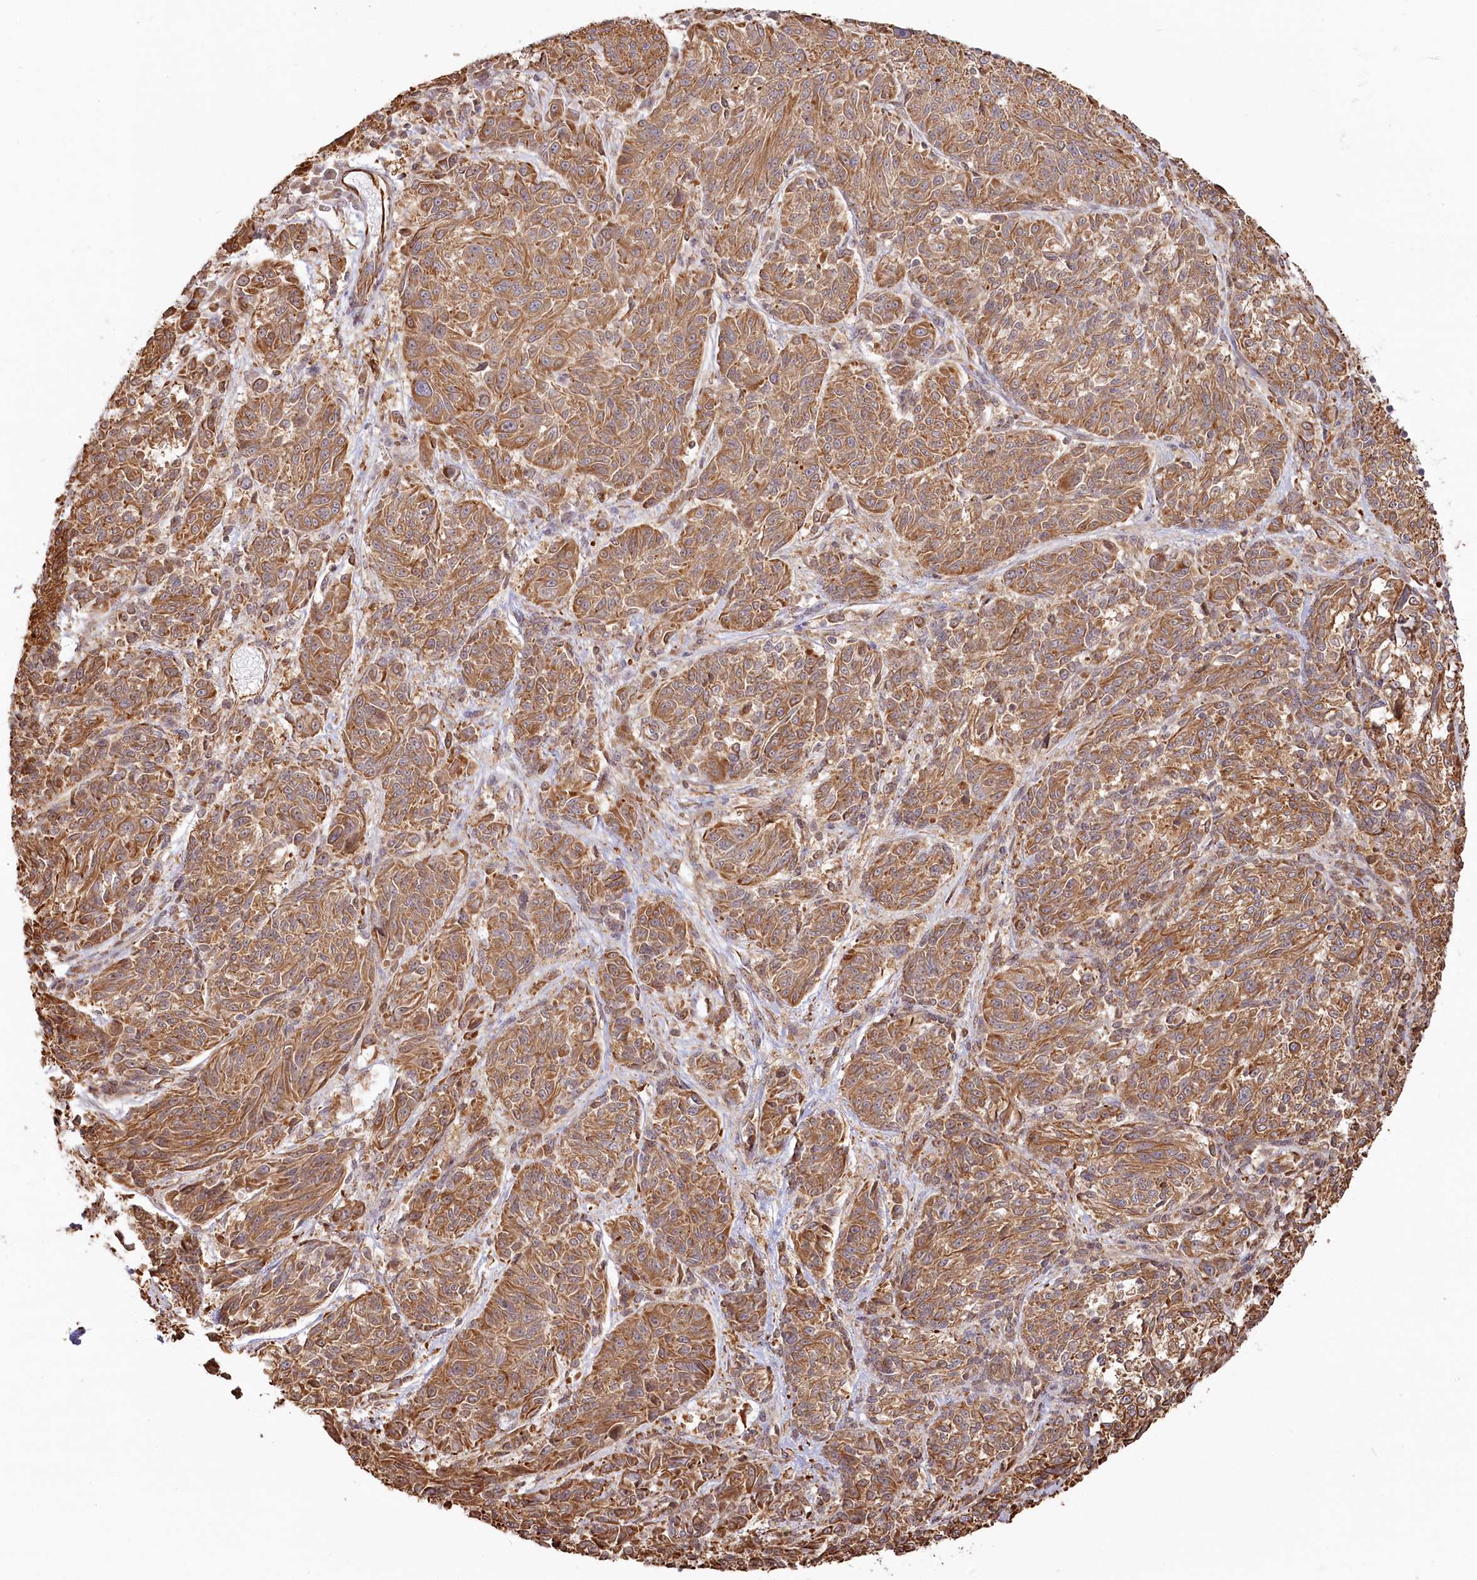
{"staining": {"intensity": "moderate", "quantity": ">75%", "location": "cytoplasmic/membranous"}, "tissue": "melanoma", "cell_type": "Tumor cells", "image_type": "cancer", "snomed": [{"axis": "morphology", "description": "Malignant melanoma, NOS"}, {"axis": "topography", "description": "Skin"}], "caption": "Immunohistochemical staining of human melanoma demonstrates medium levels of moderate cytoplasmic/membranous expression in about >75% of tumor cells.", "gene": "TTC1", "patient": {"sex": "male", "age": 53}}